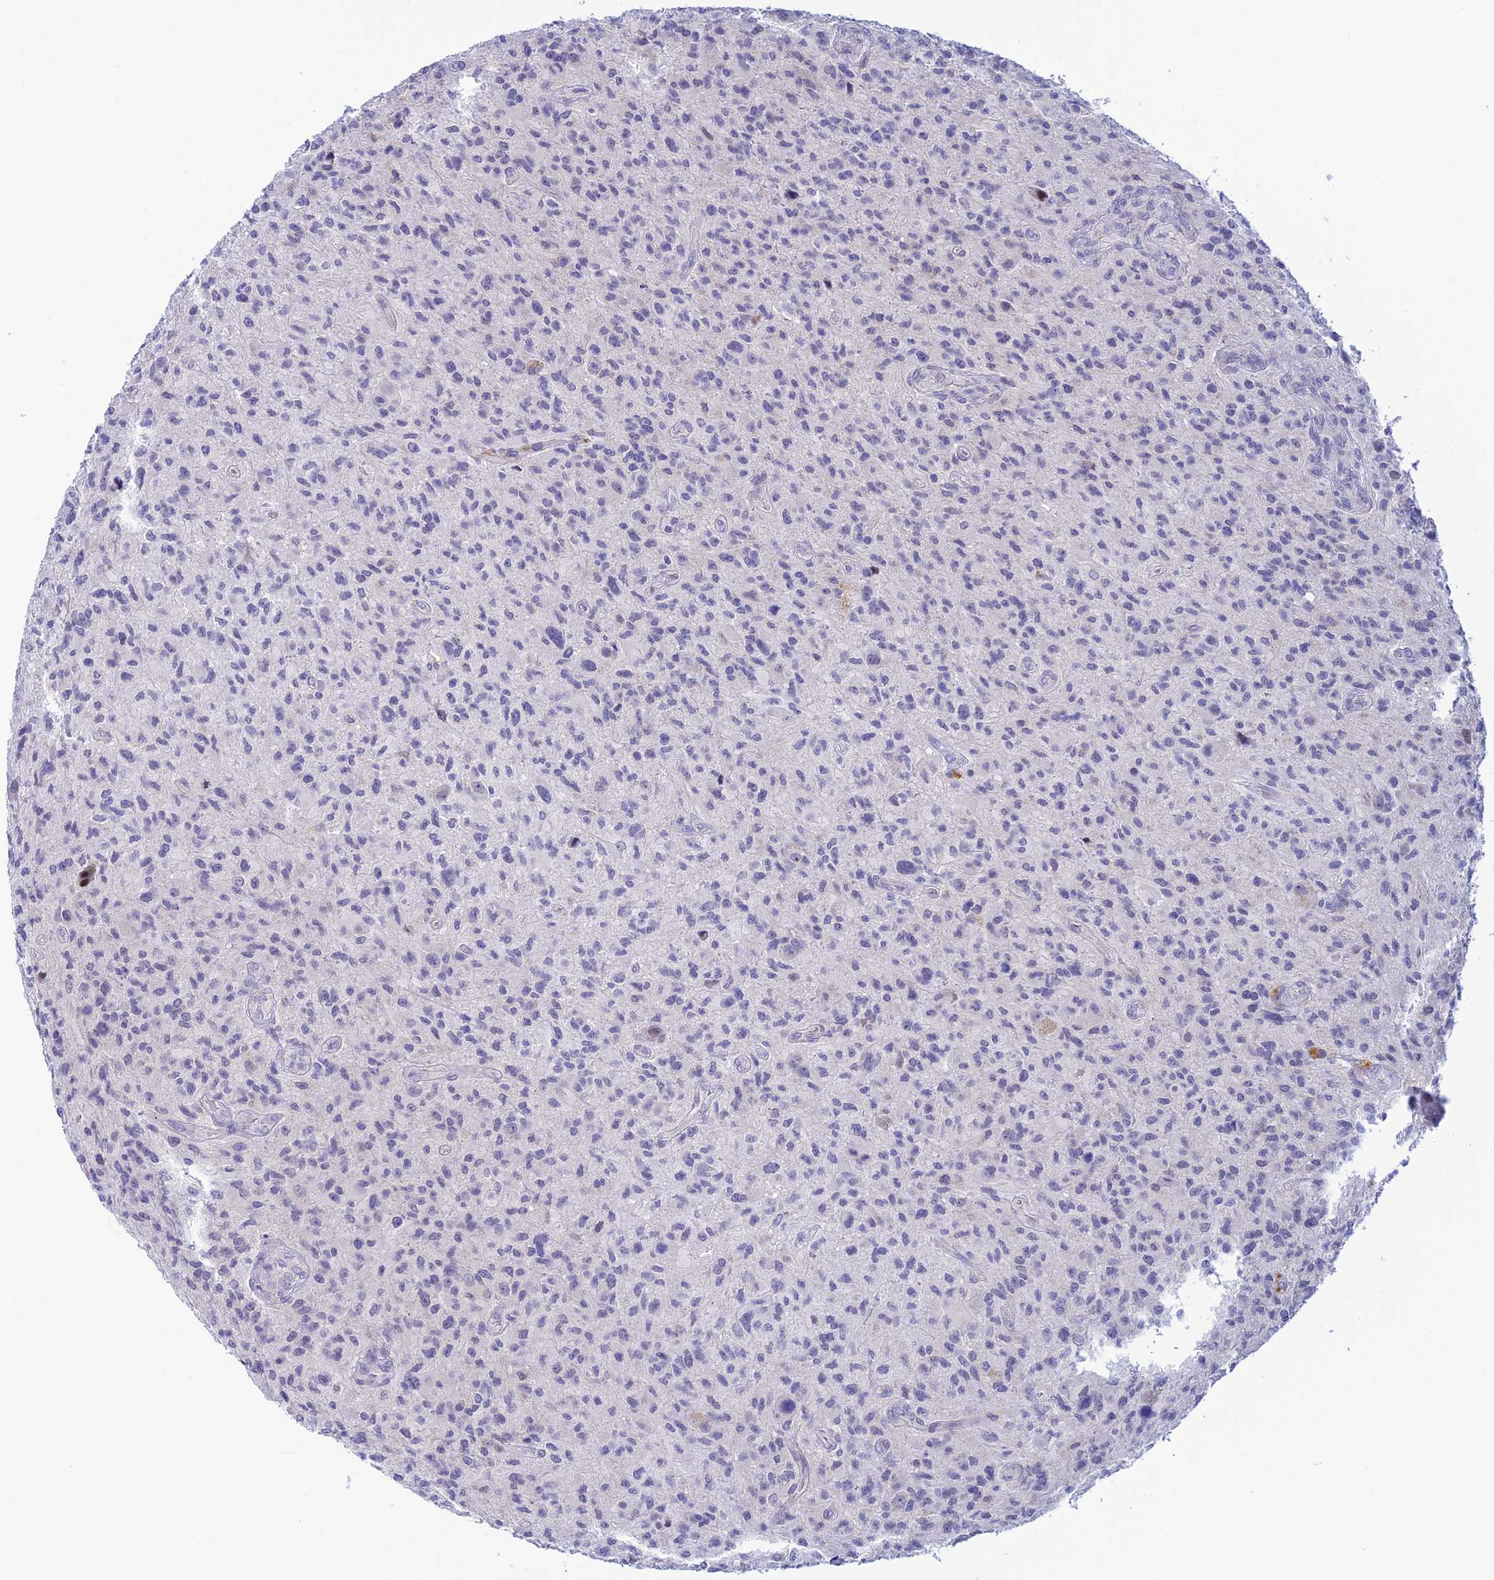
{"staining": {"intensity": "negative", "quantity": "none", "location": "none"}, "tissue": "glioma", "cell_type": "Tumor cells", "image_type": "cancer", "snomed": [{"axis": "morphology", "description": "Glioma, malignant, High grade"}, {"axis": "topography", "description": "Brain"}], "caption": "Glioma was stained to show a protein in brown. There is no significant positivity in tumor cells.", "gene": "RASGEF1B", "patient": {"sex": "male", "age": 47}}